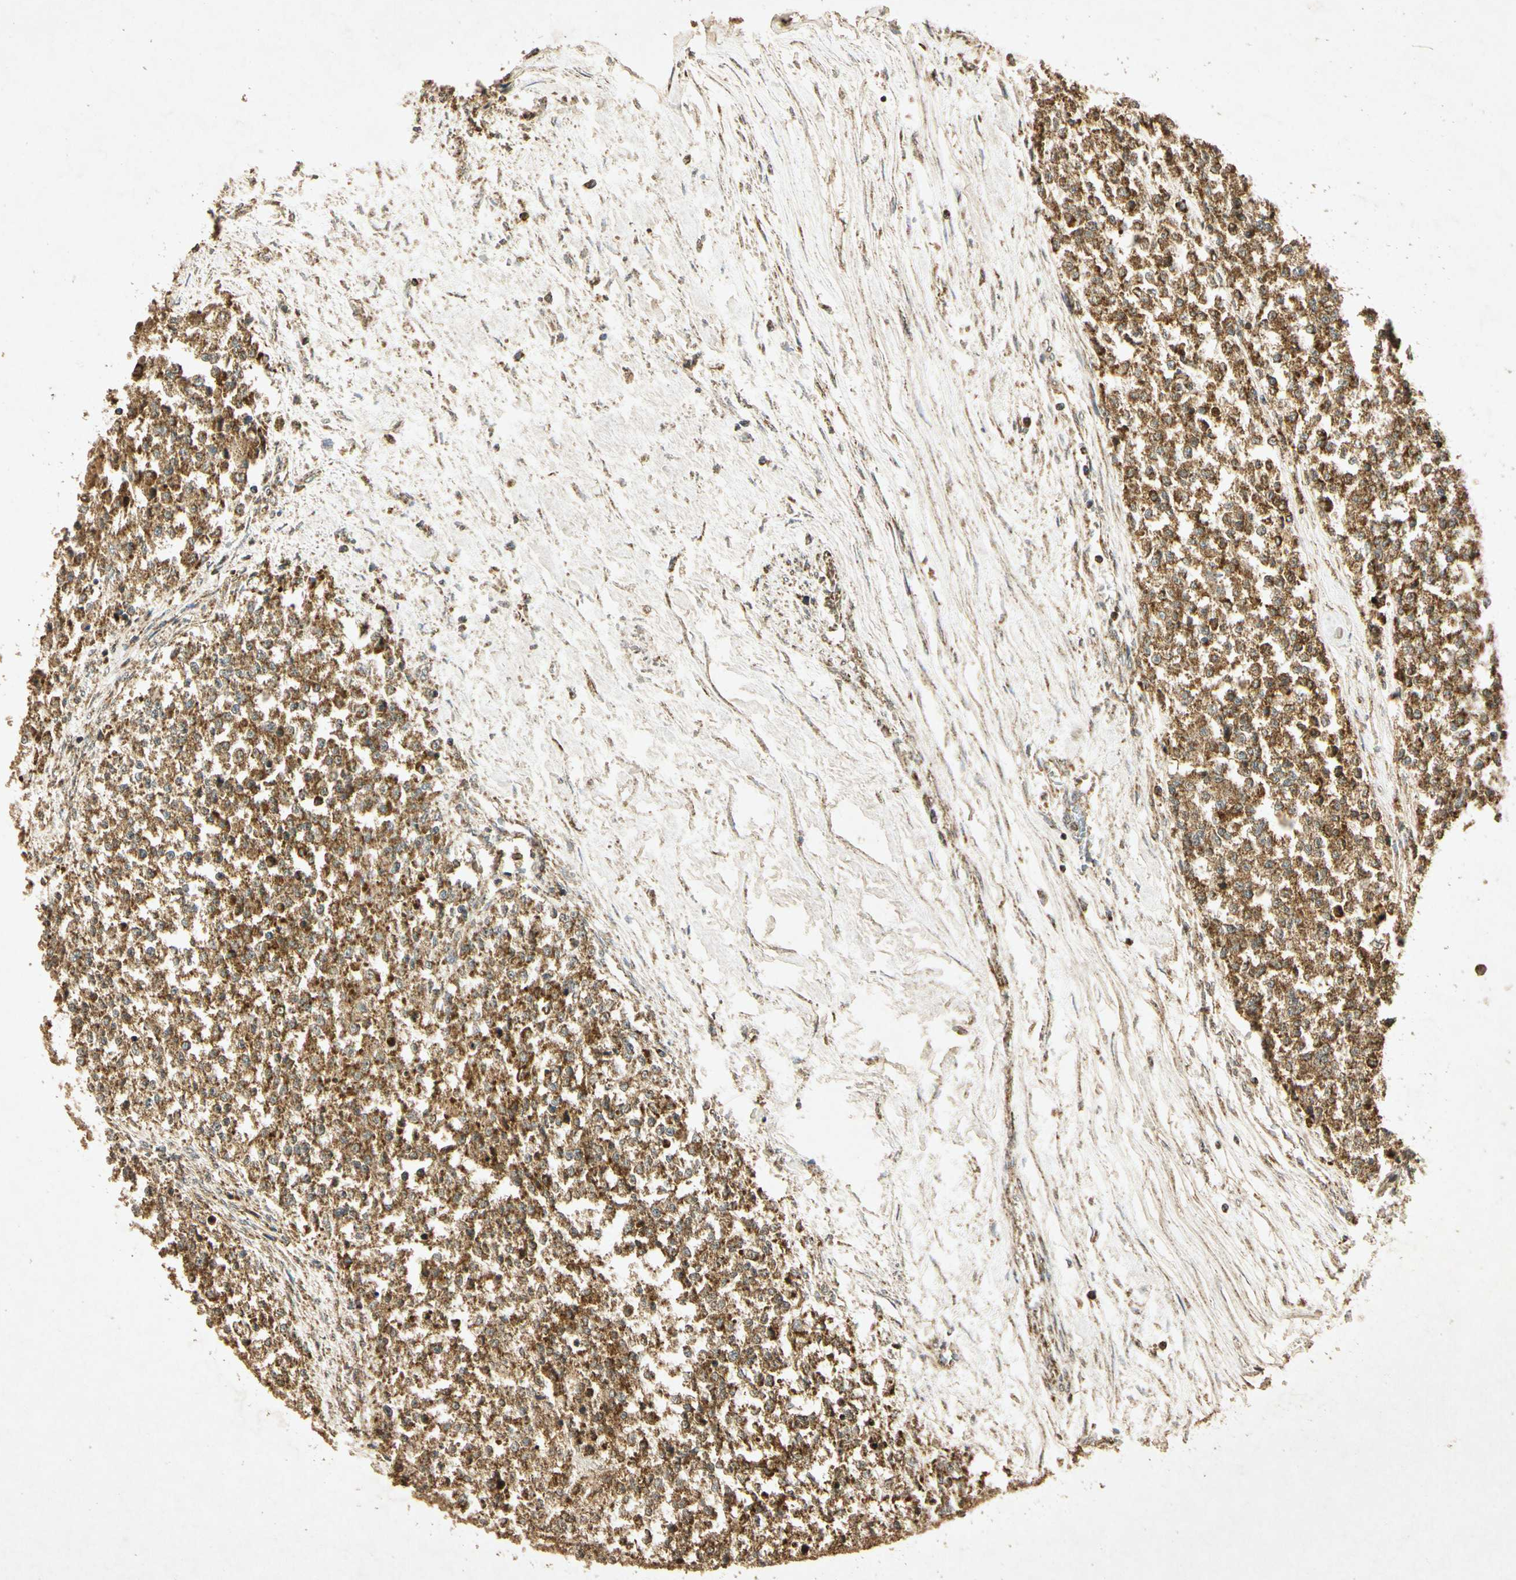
{"staining": {"intensity": "moderate", "quantity": ">75%", "location": "cytoplasmic/membranous"}, "tissue": "testis cancer", "cell_type": "Tumor cells", "image_type": "cancer", "snomed": [{"axis": "morphology", "description": "Seminoma, NOS"}, {"axis": "topography", "description": "Testis"}], "caption": "Moderate cytoplasmic/membranous protein expression is present in approximately >75% of tumor cells in testis cancer.", "gene": "PRDX3", "patient": {"sex": "male", "age": 59}}